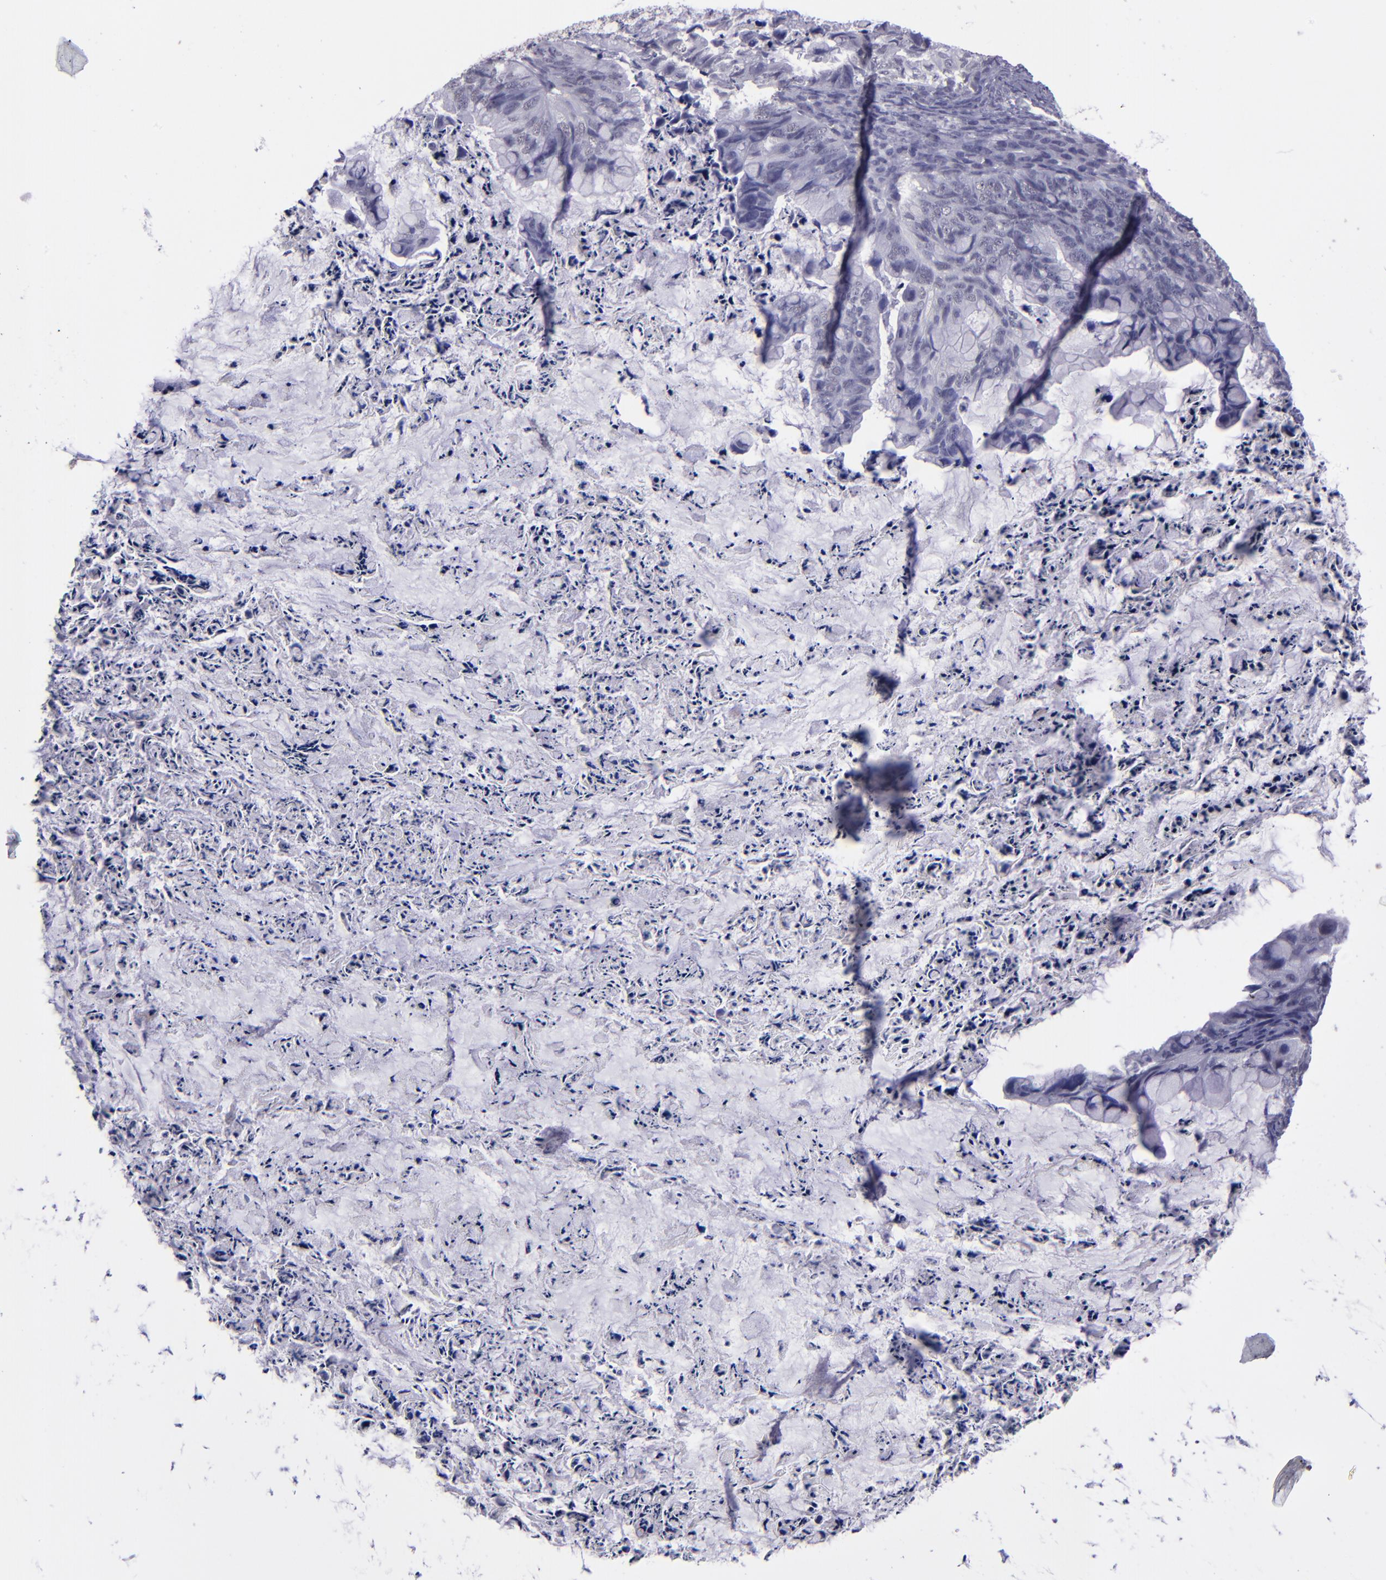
{"staining": {"intensity": "negative", "quantity": "none", "location": "none"}, "tissue": "ovarian cancer", "cell_type": "Tumor cells", "image_type": "cancer", "snomed": [{"axis": "morphology", "description": "Cystadenocarcinoma, mucinous, NOS"}, {"axis": "topography", "description": "Ovary"}], "caption": "DAB (3,3'-diaminobenzidine) immunohistochemical staining of ovarian cancer (mucinous cystadenocarcinoma) demonstrates no significant positivity in tumor cells. (Brightfield microscopy of DAB immunohistochemistry at high magnification).", "gene": "CEBPE", "patient": {"sex": "female", "age": 36}}